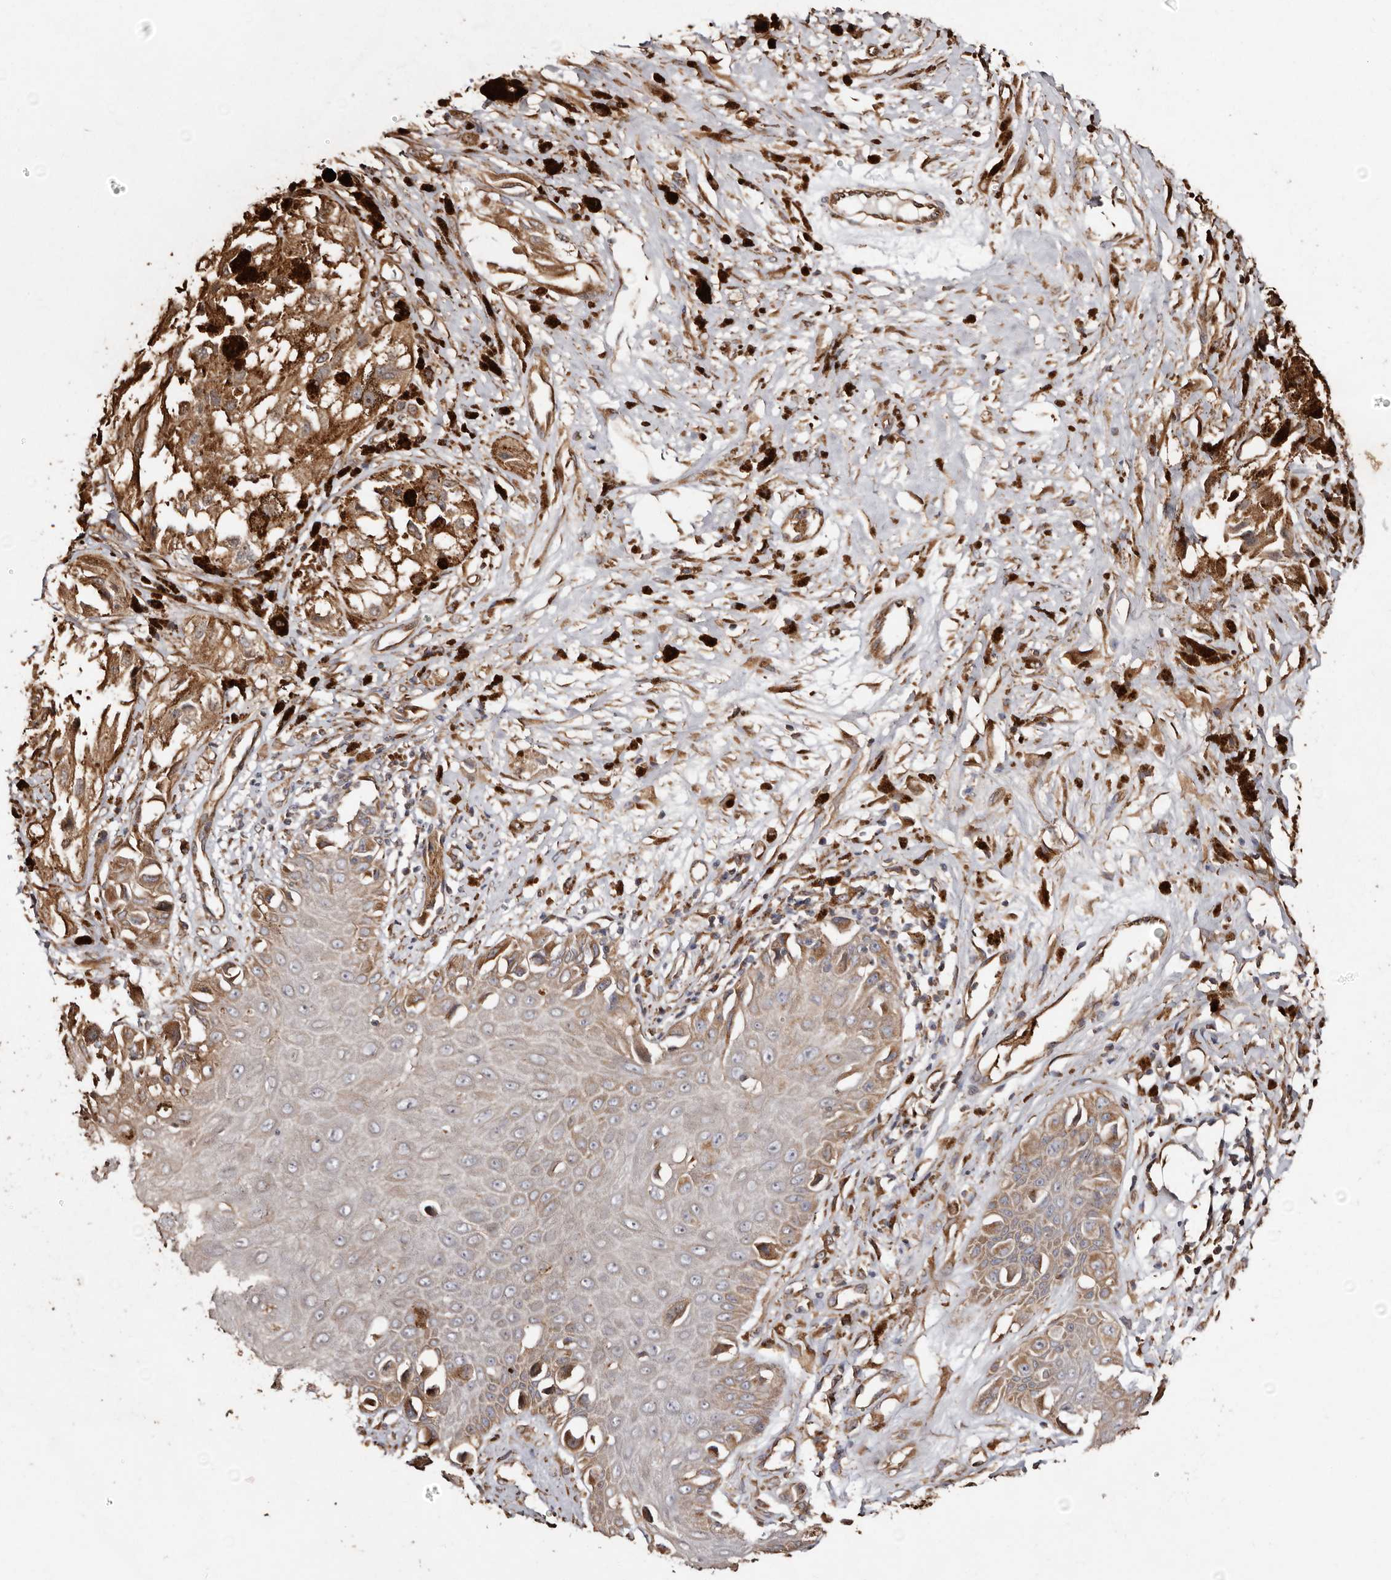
{"staining": {"intensity": "strong", "quantity": ">75%", "location": "cytoplasmic/membranous"}, "tissue": "melanoma", "cell_type": "Tumor cells", "image_type": "cancer", "snomed": [{"axis": "morphology", "description": "Malignant melanoma, NOS"}, {"axis": "topography", "description": "Skin"}], "caption": "Immunohistochemical staining of human melanoma reveals high levels of strong cytoplasmic/membranous staining in approximately >75% of tumor cells.", "gene": "MACC1", "patient": {"sex": "male", "age": 88}}